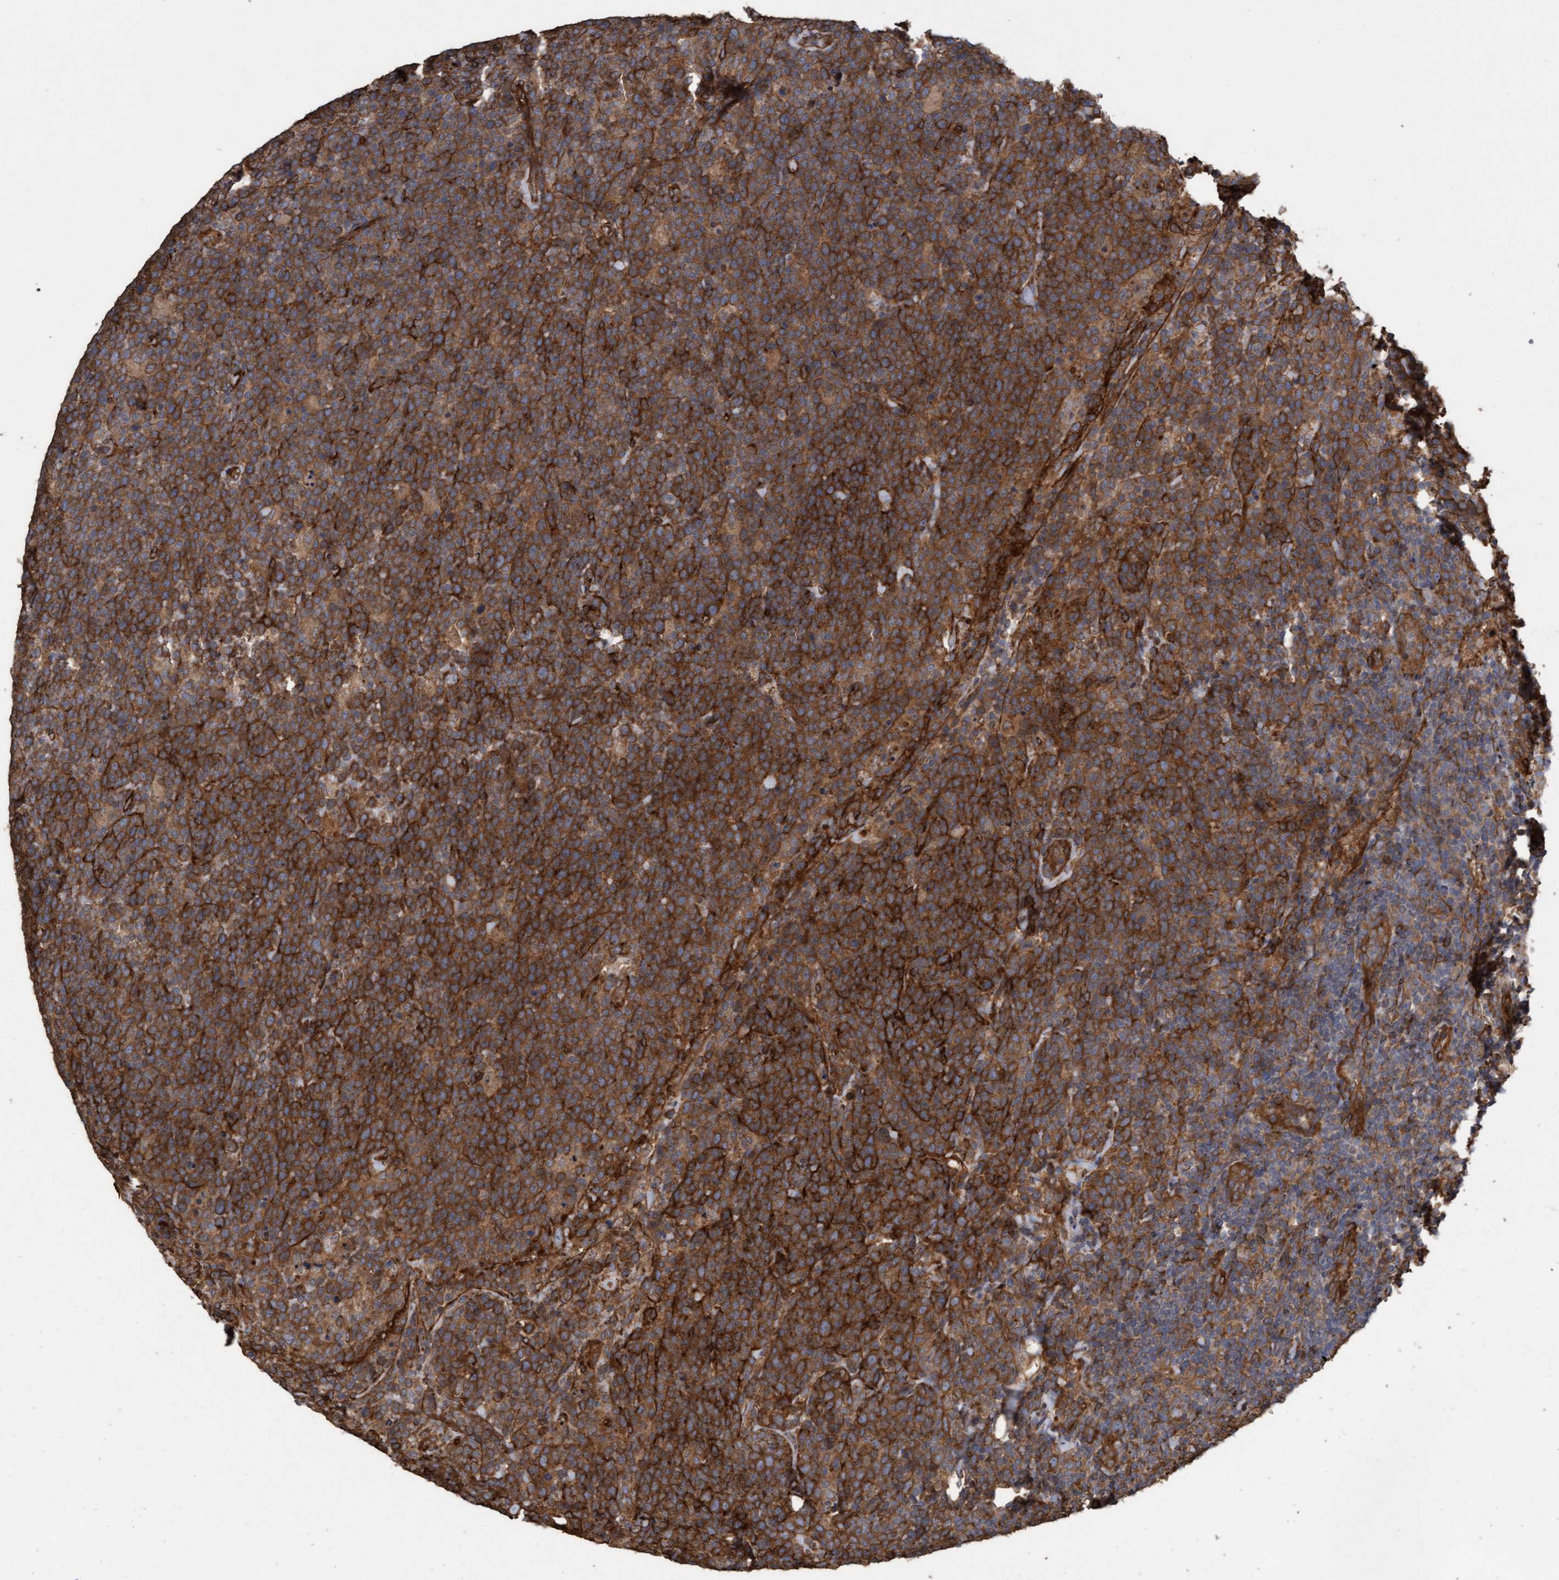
{"staining": {"intensity": "strong", "quantity": ">75%", "location": "cytoplasmic/membranous"}, "tissue": "lymphoma", "cell_type": "Tumor cells", "image_type": "cancer", "snomed": [{"axis": "morphology", "description": "Malignant lymphoma, non-Hodgkin's type, High grade"}, {"axis": "topography", "description": "Lymph node"}], "caption": "Immunohistochemistry image of neoplastic tissue: human malignant lymphoma, non-Hodgkin's type (high-grade) stained using IHC exhibits high levels of strong protein expression localized specifically in the cytoplasmic/membranous of tumor cells, appearing as a cytoplasmic/membranous brown color.", "gene": "CDC42EP4", "patient": {"sex": "male", "age": 61}}